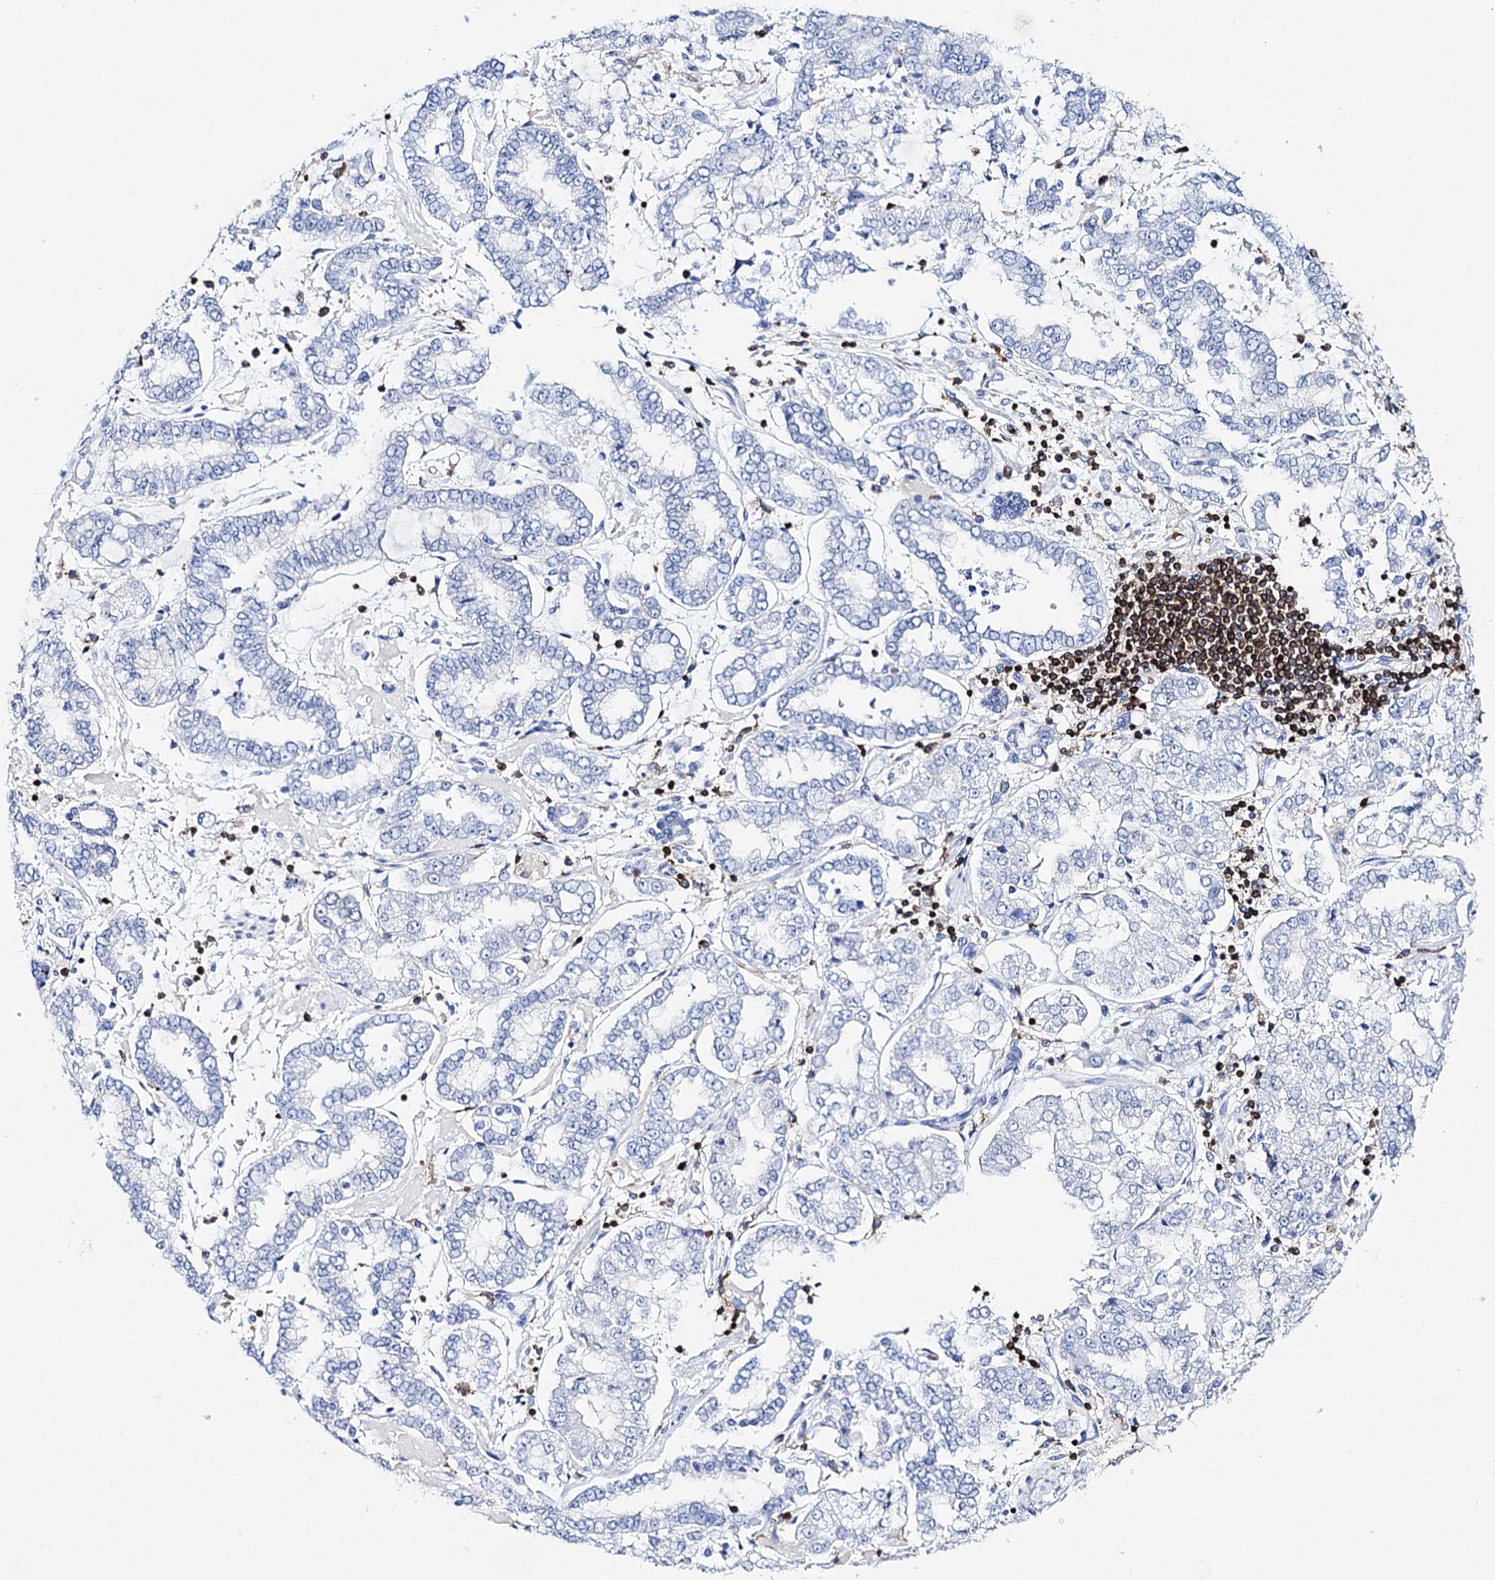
{"staining": {"intensity": "negative", "quantity": "none", "location": "none"}, "tissue": "stomach cancer", "cell_type": "Tumor cells", "image_type": "cancer", "snomed": [{"axis": "morphology", "description": "Adenocarcinoma, NOS"}, {"axis": "topography", "description": "Stomach"}], "caption": "Stomach cancer was stained to show a protein in brown. There is no significant expression in tumor cells. (DAB IHC visualized using brightfield microscopy, high magnification).", "gene": "DEF6", "patient": {"sex": "male", "age": 76}}